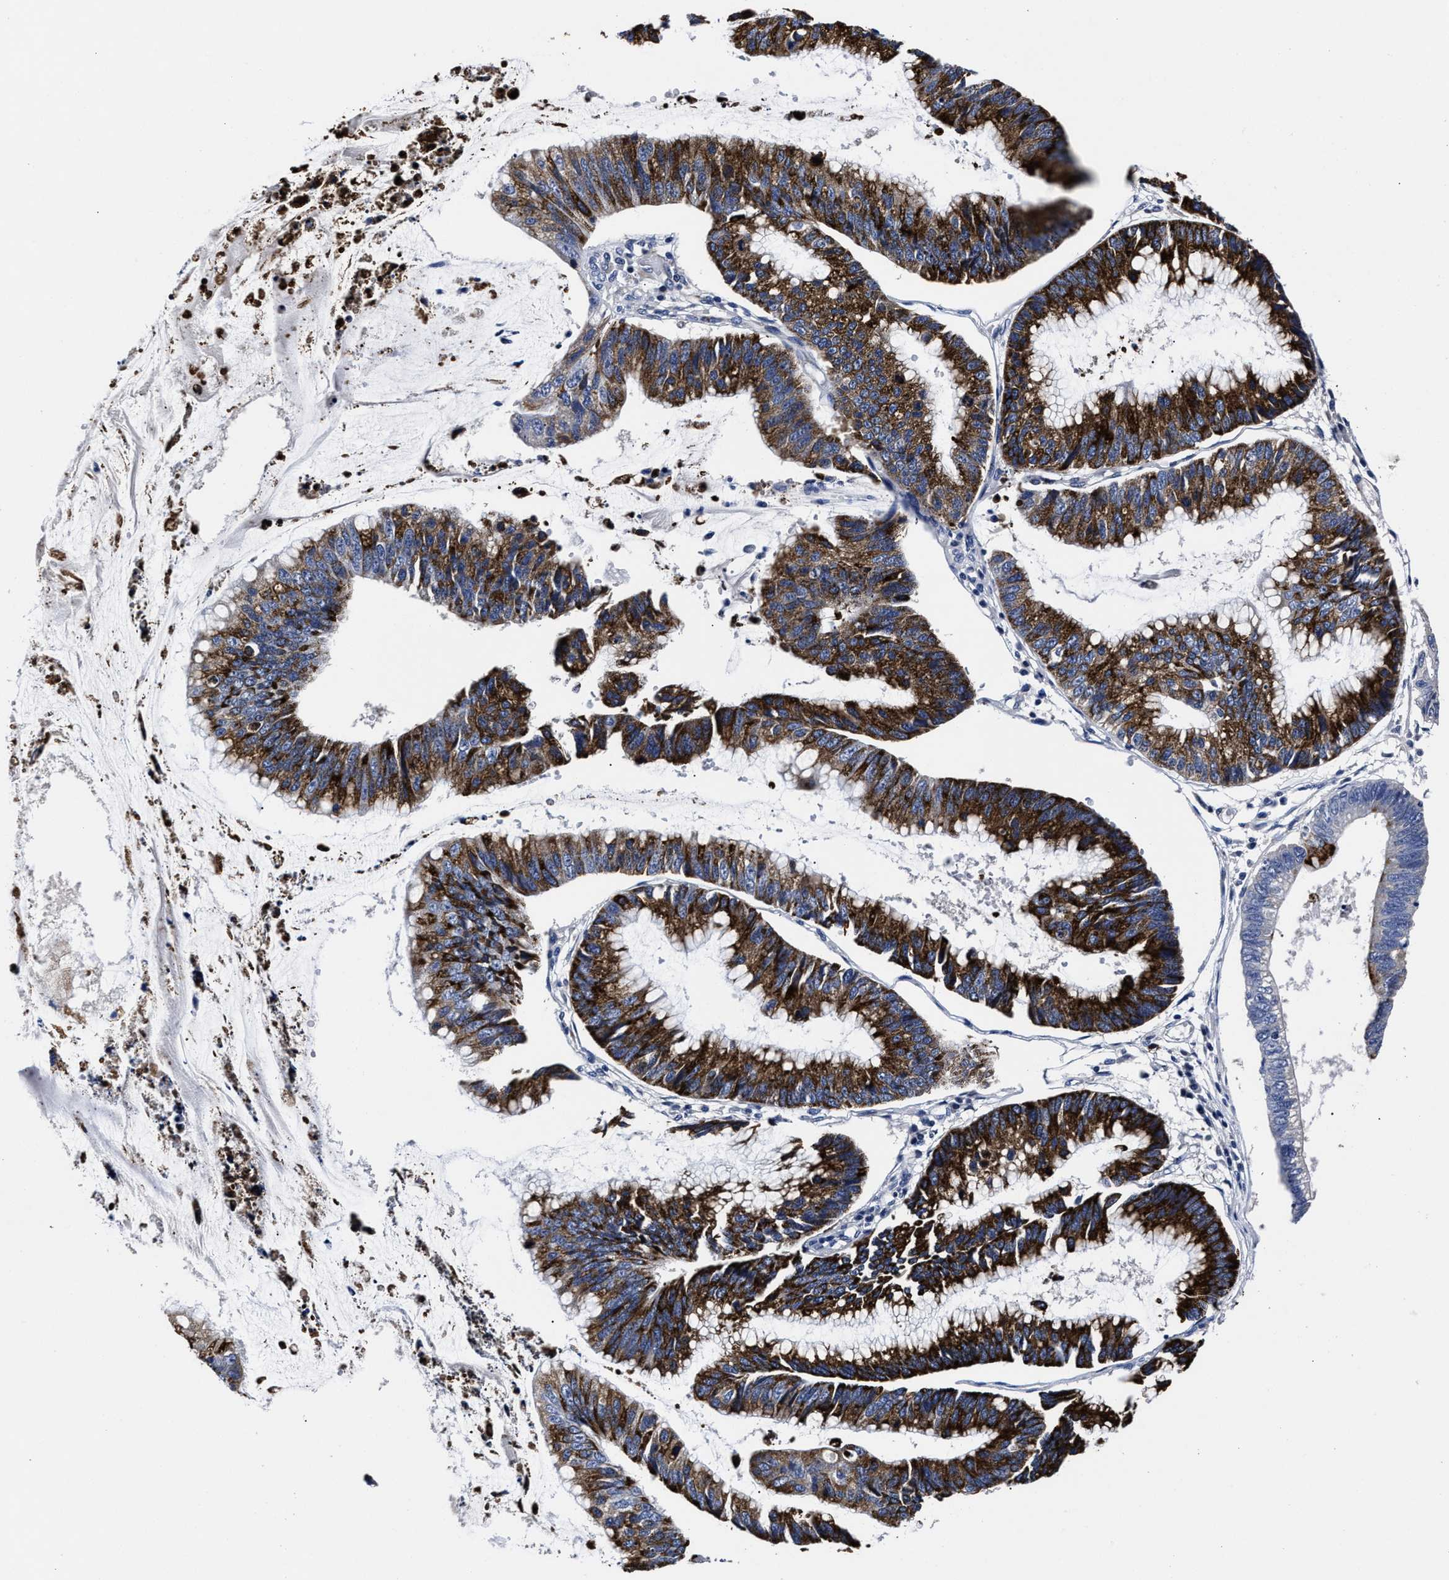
{"staining": {"intensity": "strong", "quantity": "25%-75%", "location": "cytoplasmic/membranous"}, "tissue": "stomach cancer", "cell_type": "Tumor cells", "image_type": "cancer", "snomed": [{"axis": "morphology", "description": "Adenocarcinoma, NOS"}, {"axis": "topography", "description": "Stomach"}], "caption": "High-magnification brightfield microscopy of adenocarcinoma (stomach) stained with DAB (brown) and counterstained with hematoxylin (blue). tumor cells exhibit strong cytoplasmic/membranous expression is identified in approximately25%-75% of cells. The staining was performed using DAB to visualize the protein expression in brown, while the nuclei were stained in blue with hematoxylin (Magnification: 20x).", "gene": "OLFML2A", "patient": {"sex": "male", "age": 59}}